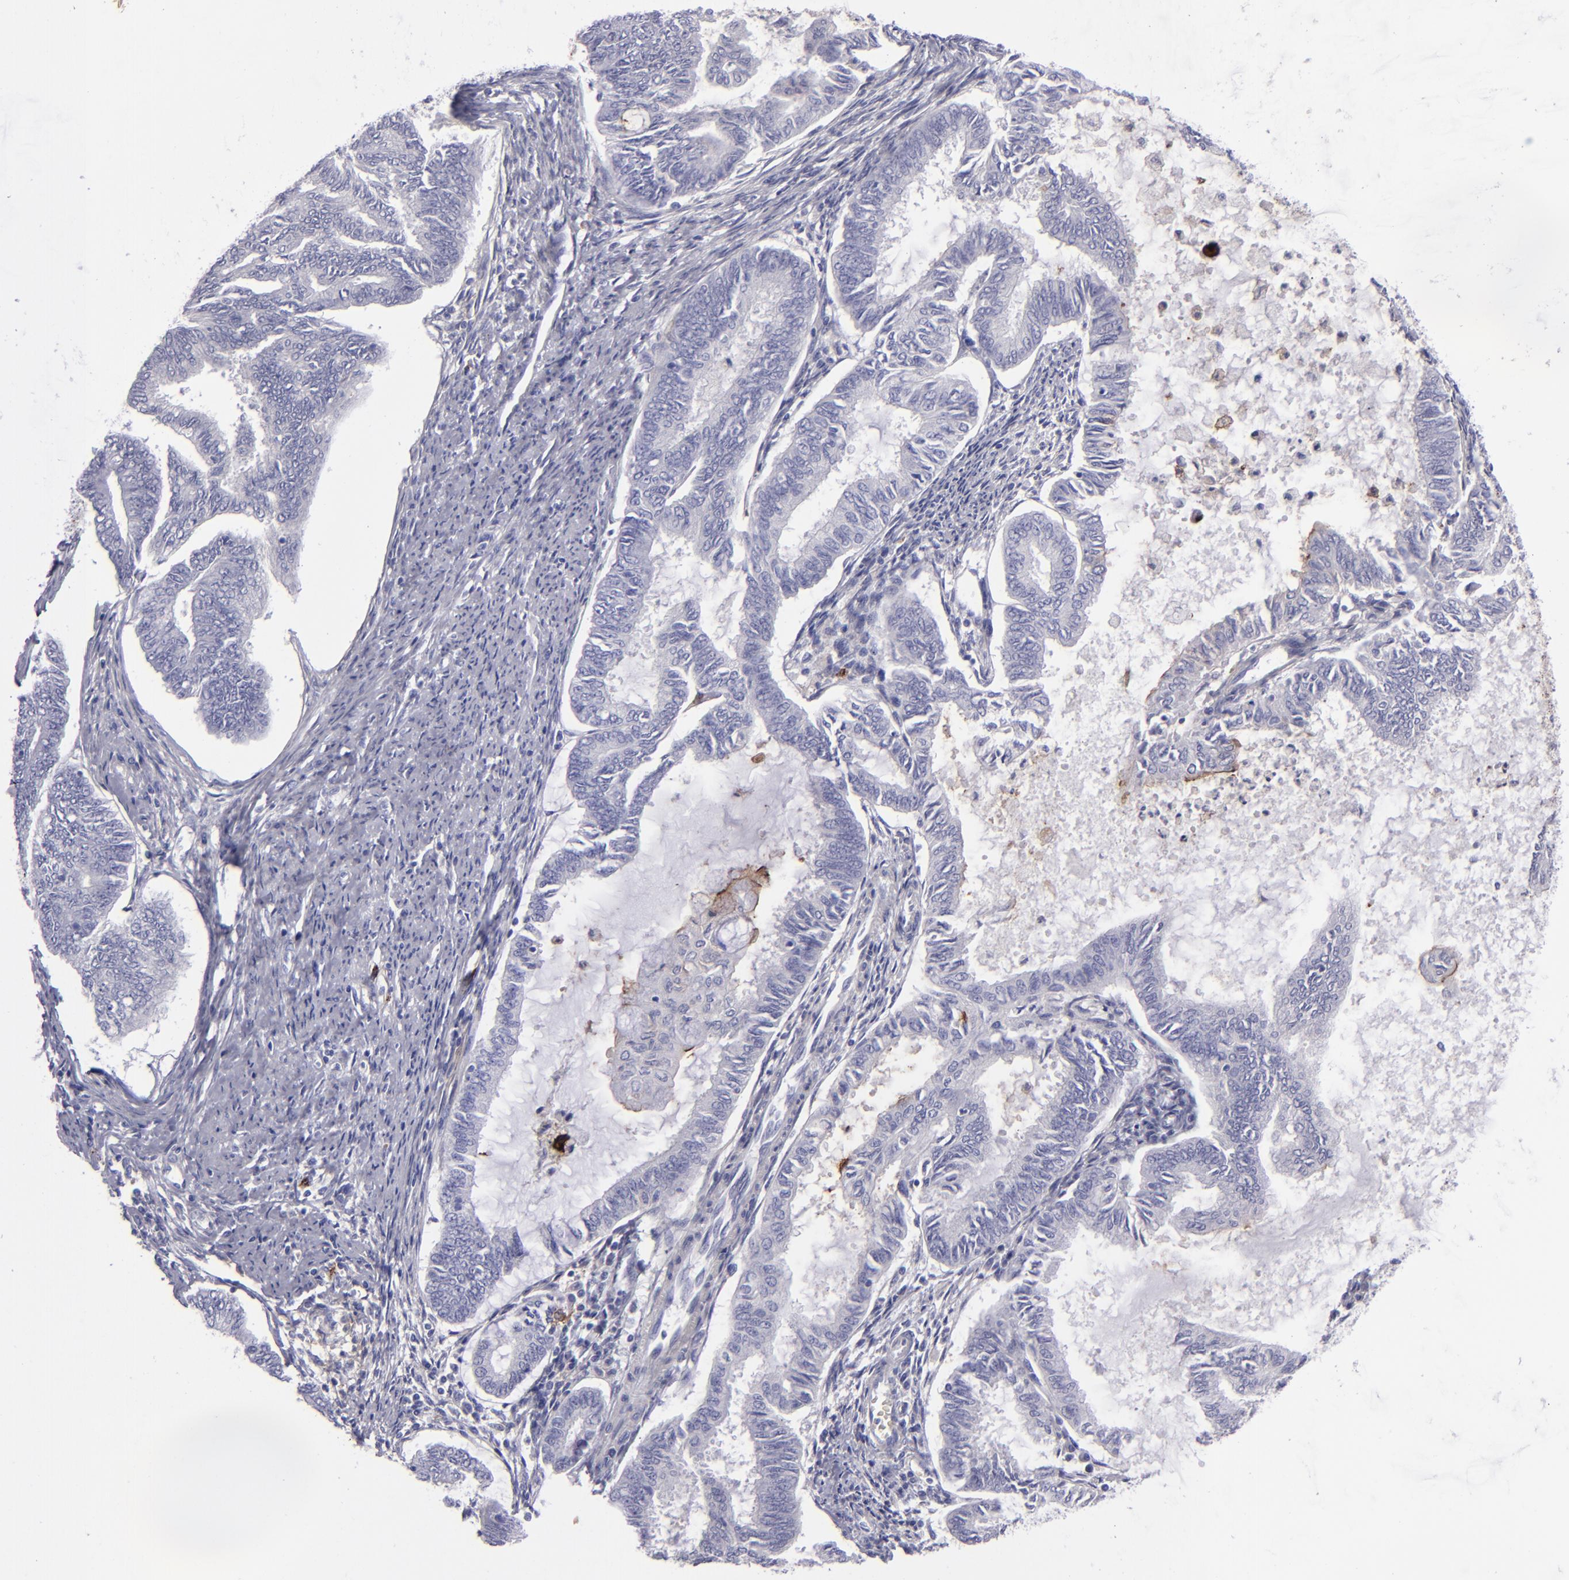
{"staining": {"intensity": "negative", "quantity": "none", "location": "none"}, "tissue": "endometrial cancer", "cell_type": "Tumor cells", "image_type": "cancer", "snomed": [{"axis": "morphology", "description": "Adenocarcinoma, NOS"}, {"axis": "topography", "description": "Endometrium"}], "caption": "Human endometrial cancer (adenocarcinoma) stained for a protein using IHC exhibits no staining in tumor cells.", "gene": "ANPEP", "patient": {"sex": "female", "age": 86}}